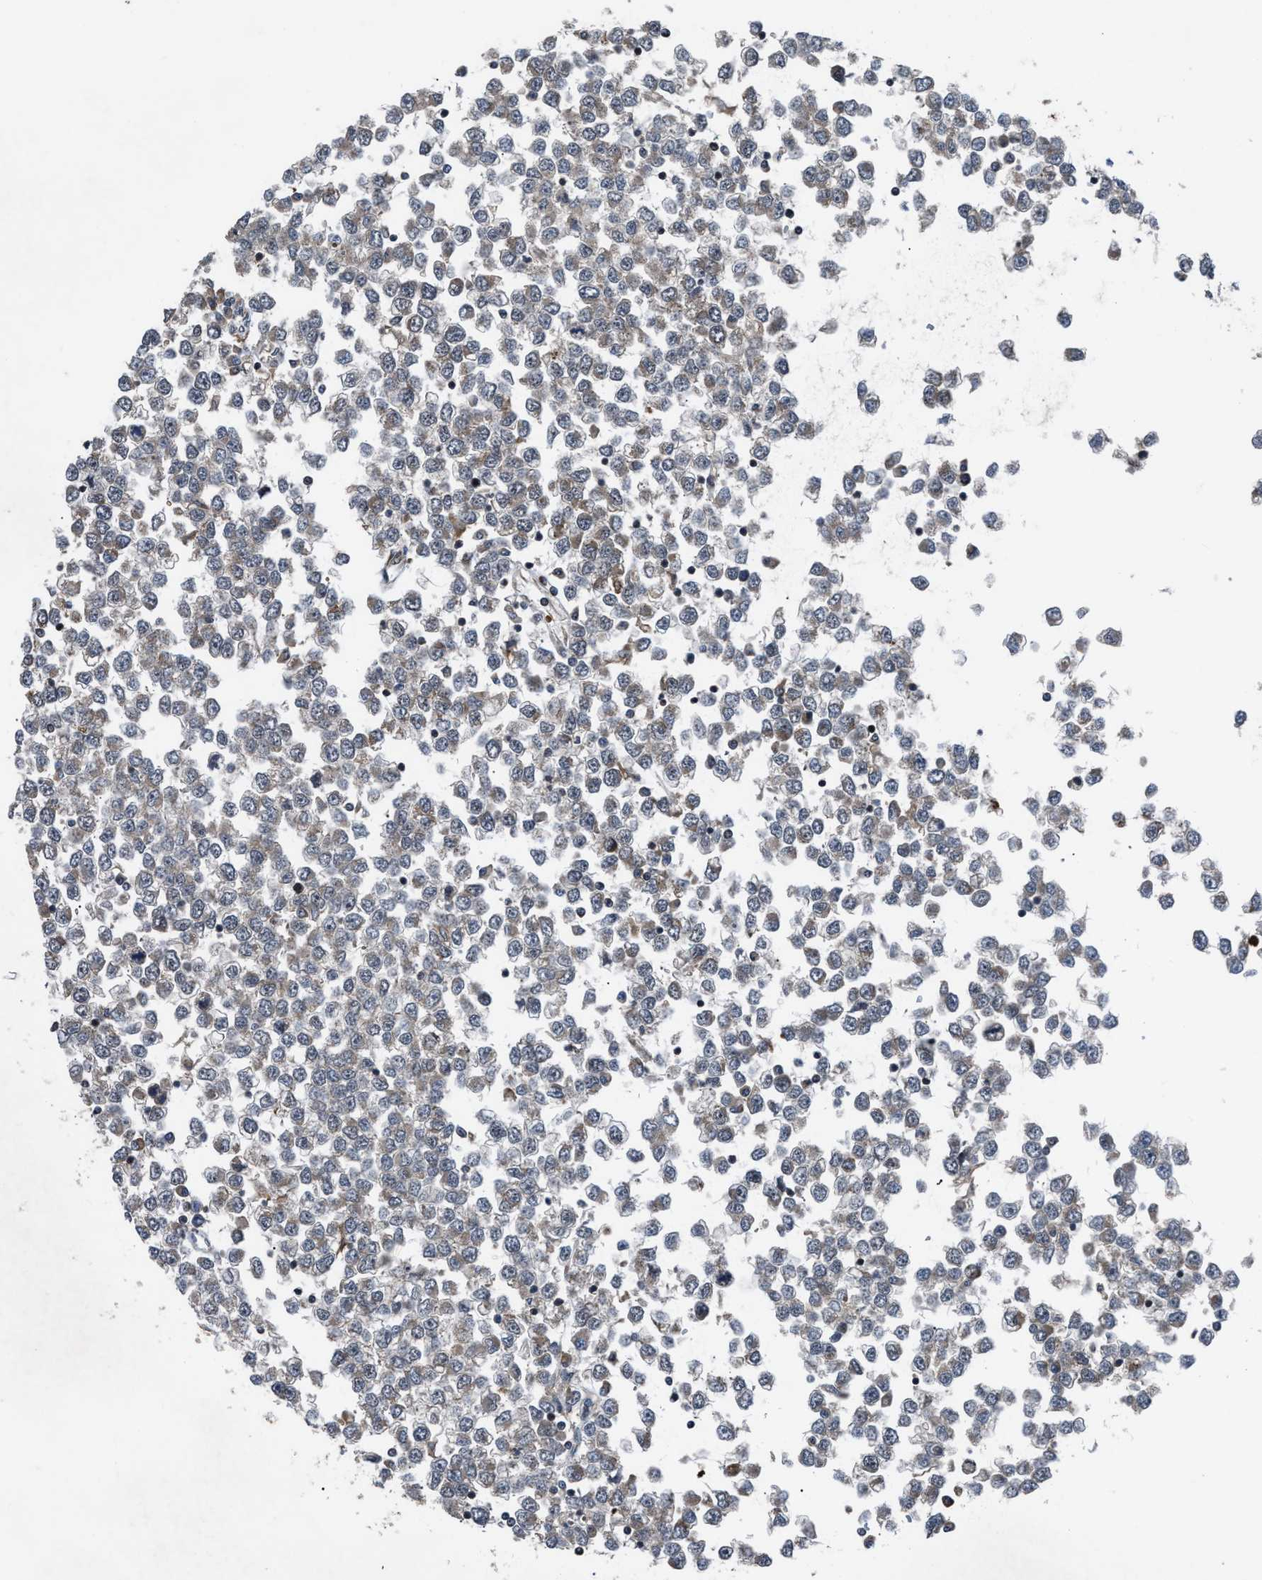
{"staining": {"intensity": "weak", "quantity": "<25%", "location": "cytoplasmic/membranous"}, "tissue": "testis cancer", "cell_type": "Tumor cells", "image_type": "cancer", "snomed": [{"axis": "morphology", "description": "Seminoma, NOS"}, {"axis": "topography", "description": "Testis"}], "caption": "Micrograph shows no significant protein staining in tumor cells of testis cancer (seminoma).", "gene": "AP3M2", "patient": {"sex": "male", "age": 65}}